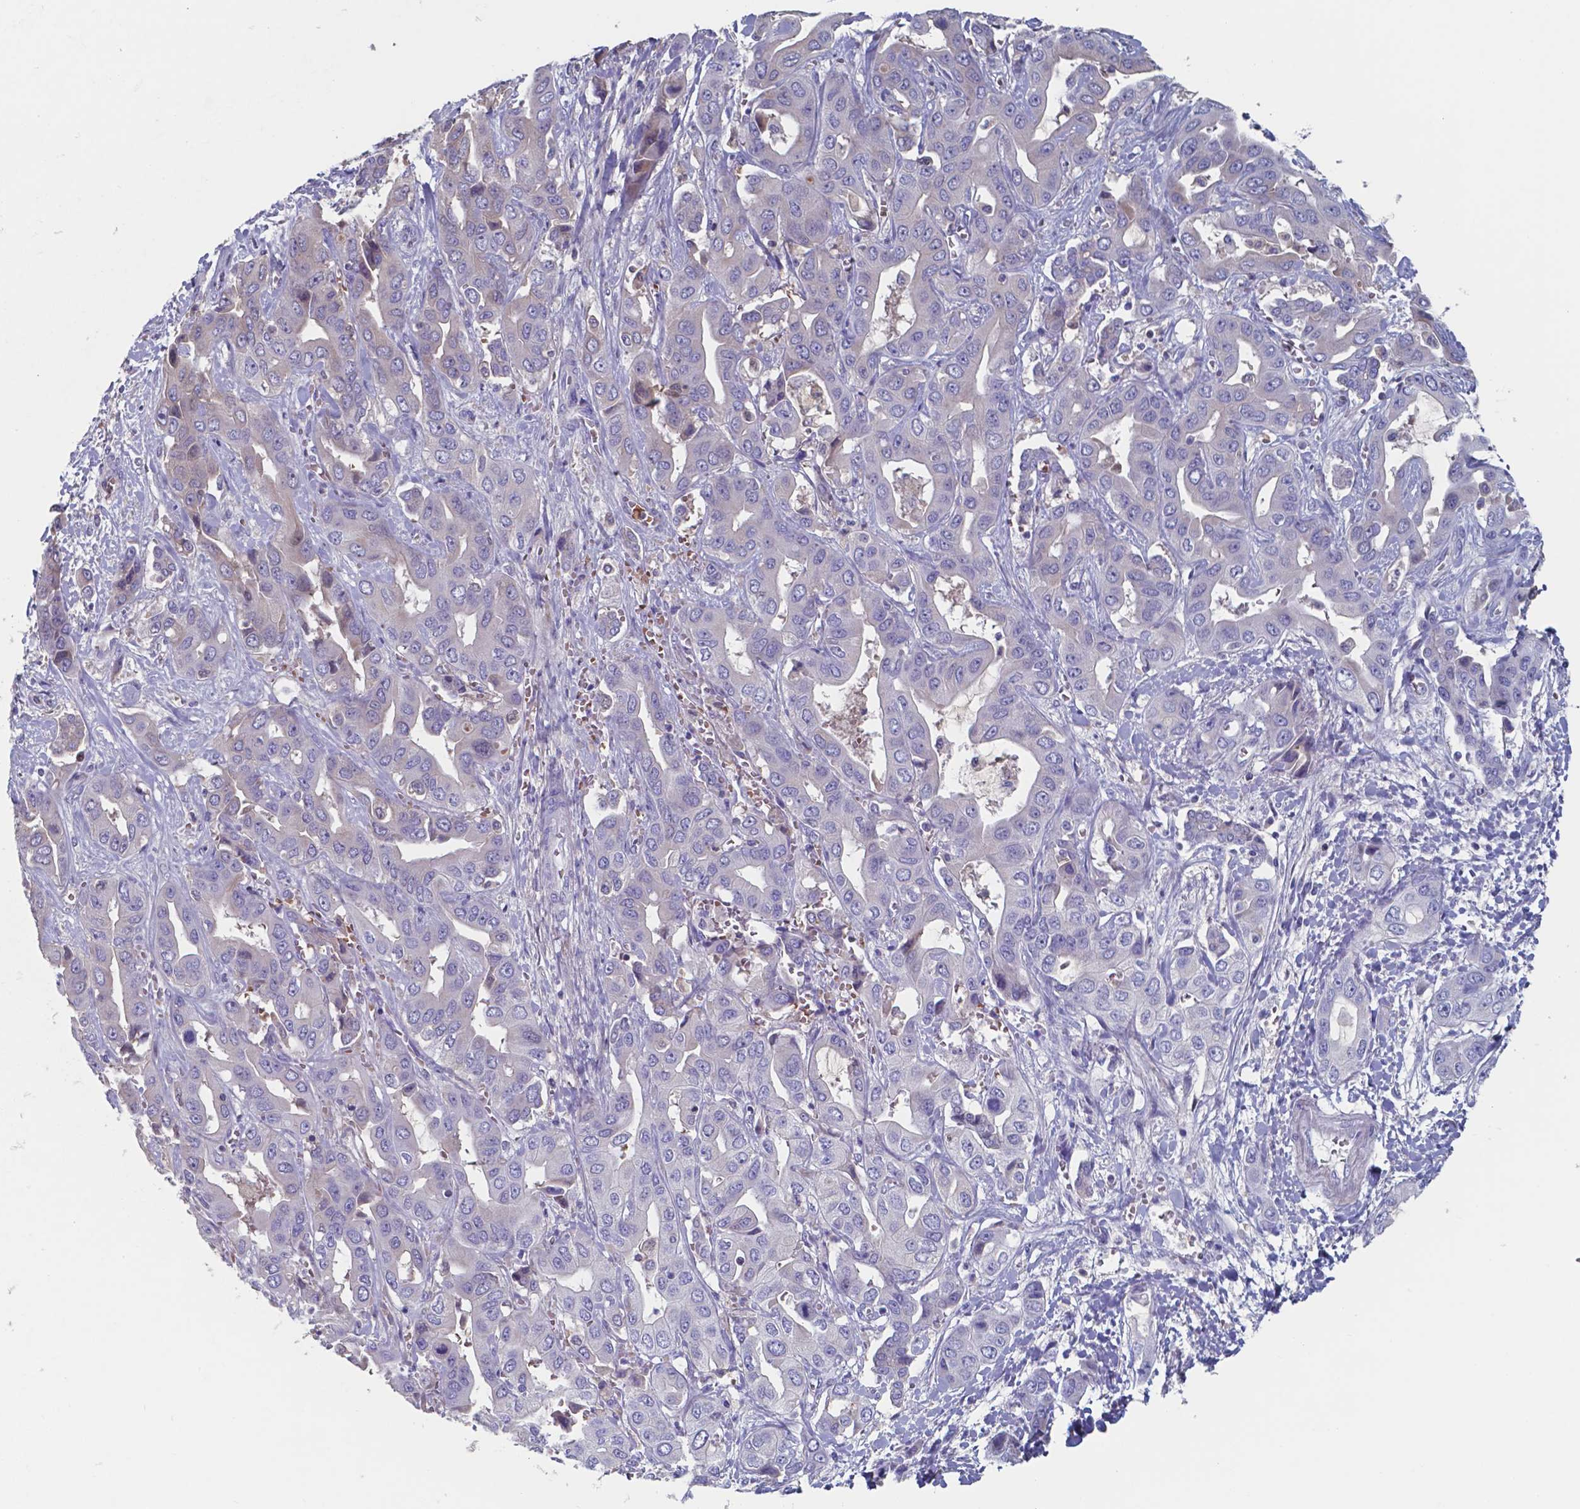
{"staining": {"intensity": "negative", "quantity": "none", "location": "none"}, "tissue": "liver cancer", "cell_type": "Tumor cells", "image_type": "cancer", "snomed": [{"axis": "morphology", "description": "Cholangiocarcinoma"}, {"axis": "topography", "description": "Liver"}], "caption": "Immunohistochemistry (IHC) image of human cholangiocarcinoma (liver) stained for a protein (brown), which shows no staining in tumor cells.", "gene": "BTBD17", "patient": {"sex": "female", "age": 52}}